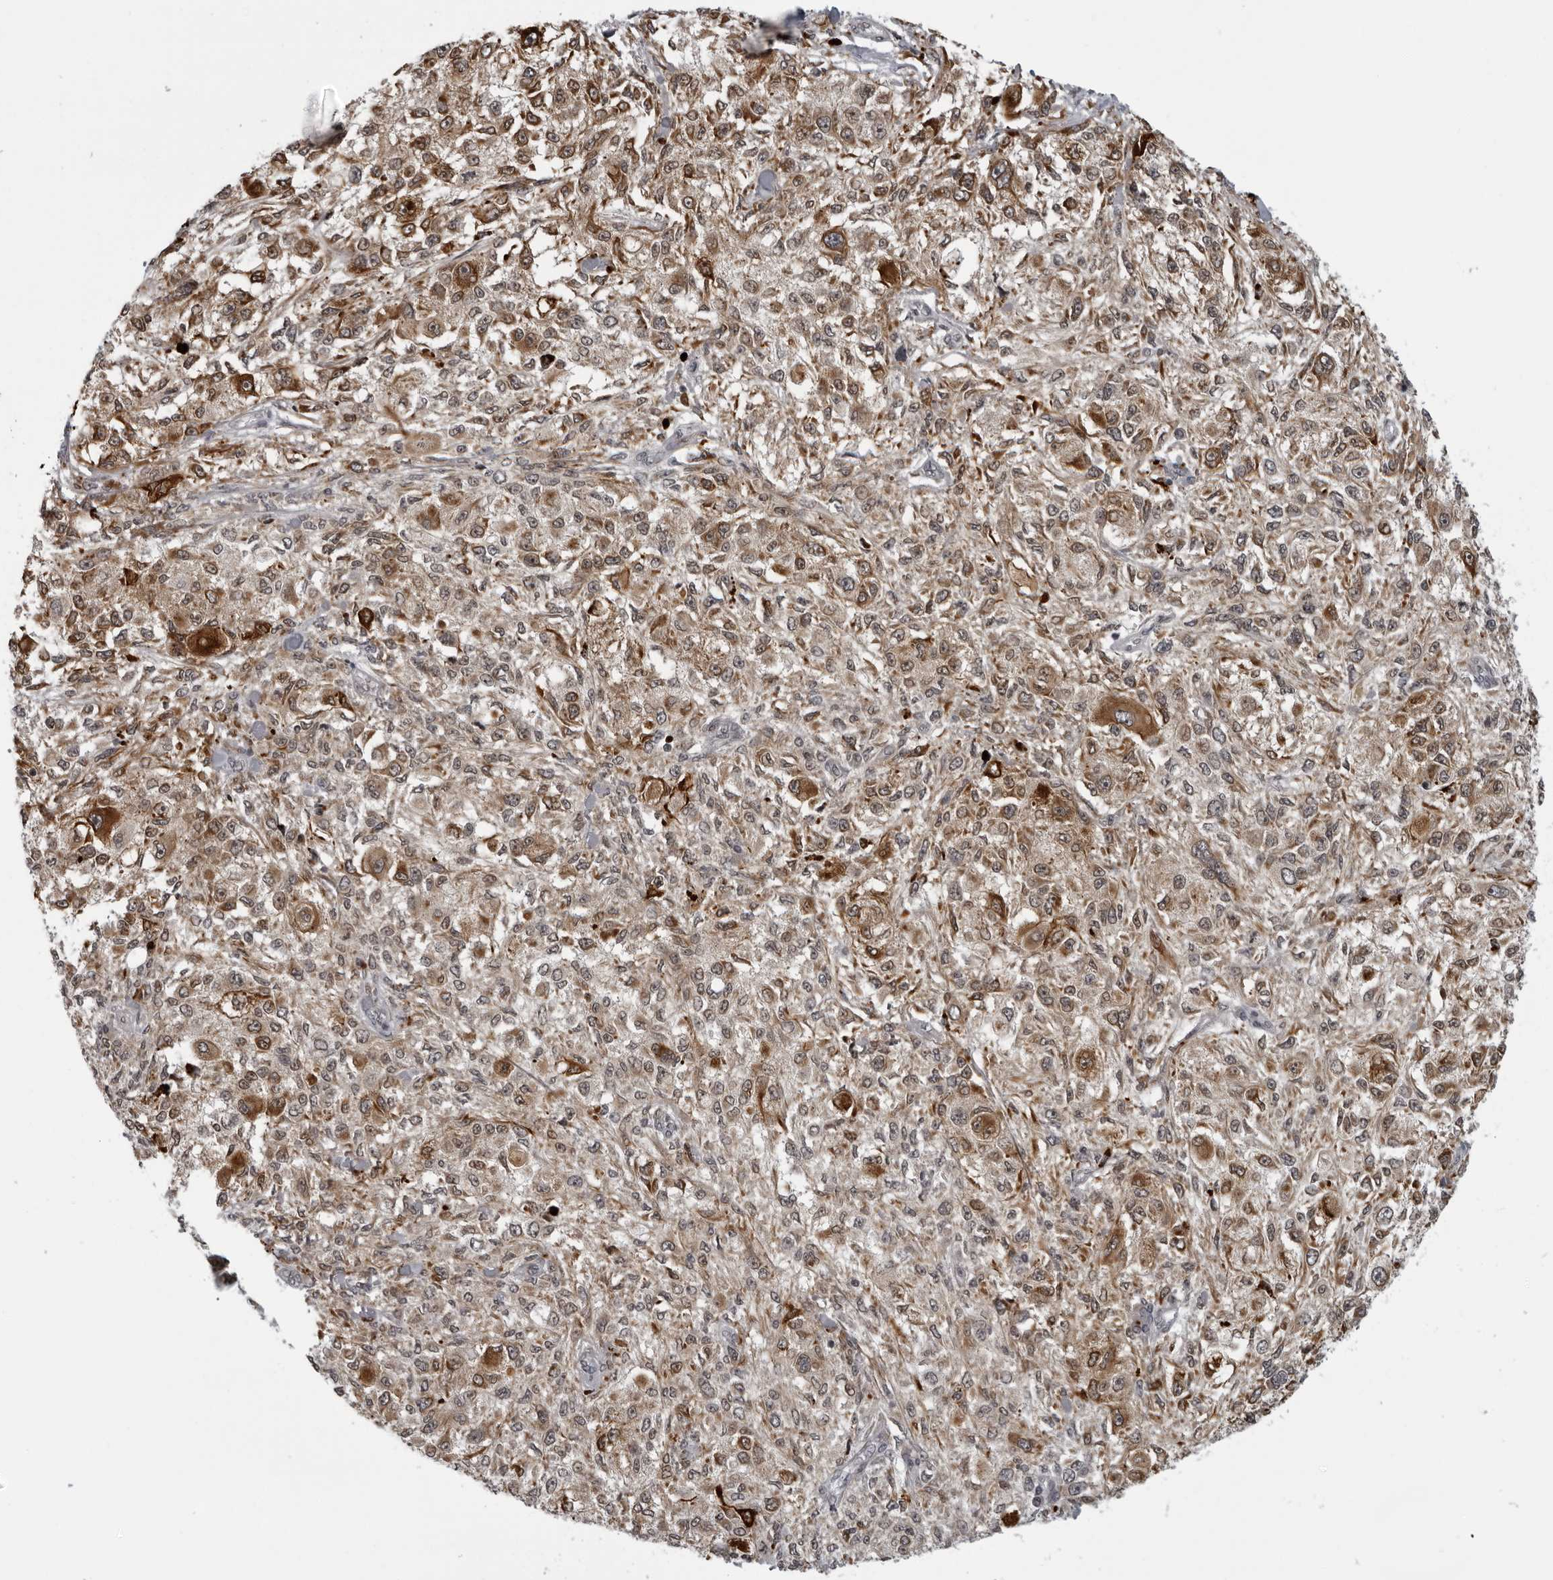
{"staining": {"intensity": "strong", "quantity": ">75%", "location": "cytoplasmic/membranous"}, "tissue": "melanoma", "cell_type": "Tumor cells", "image_type": "cancer", "snomed": [{"axis": "morphology", "description": "Necrosis, NOS"}, {"axis": "morphology", "description": "Malignant melanoma, NOS"}, {"axis": "topography", "description": "Skin"}], "caption": "This micrograph reveals melanoma stained with immunohistochemistry to label a protein in brown. The cytoplasmic/membranous of tumor cells show strong positivity for the protein. Nuclei are counter-stained blue.", "gene": "THOP1", "patient": {"sex": "female", "age": 87}}